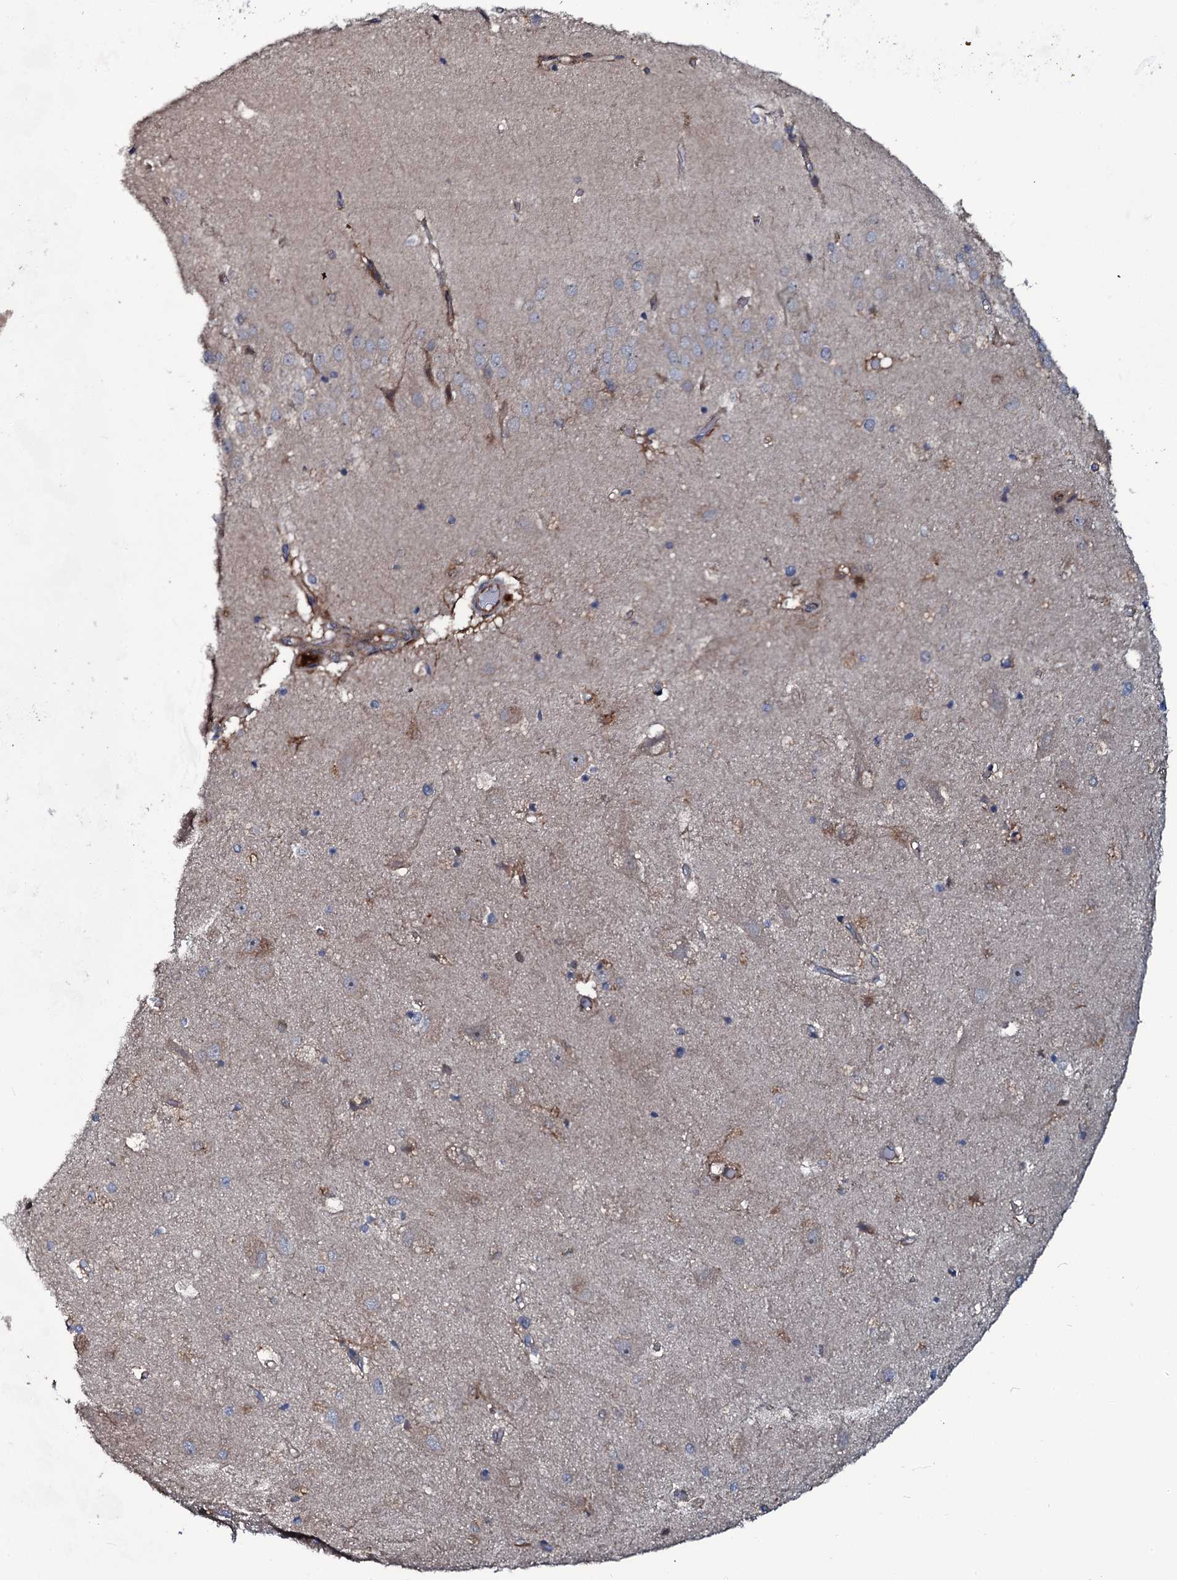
{"staining": {"intensity": "moderate", "quantity": "<25%", "location": "cytoplasmic/membranous"}, "tissue": "hippocampus", "cell_type": "Glial cells", "image_type": "normal", "snomed": [{"axis": "morphology", "description": "Normal tissue, NOS"}, {"axis": "topography", "description": "Hippocampus"}], "caption": "Human hippocampus stained for a protein (brown) demonstrates moderate cytoplasmic/membranous positive expression in approximately <25% of glial cells.", "gene": "USPL1", "patient": {"sex": "female", "age": 52}}